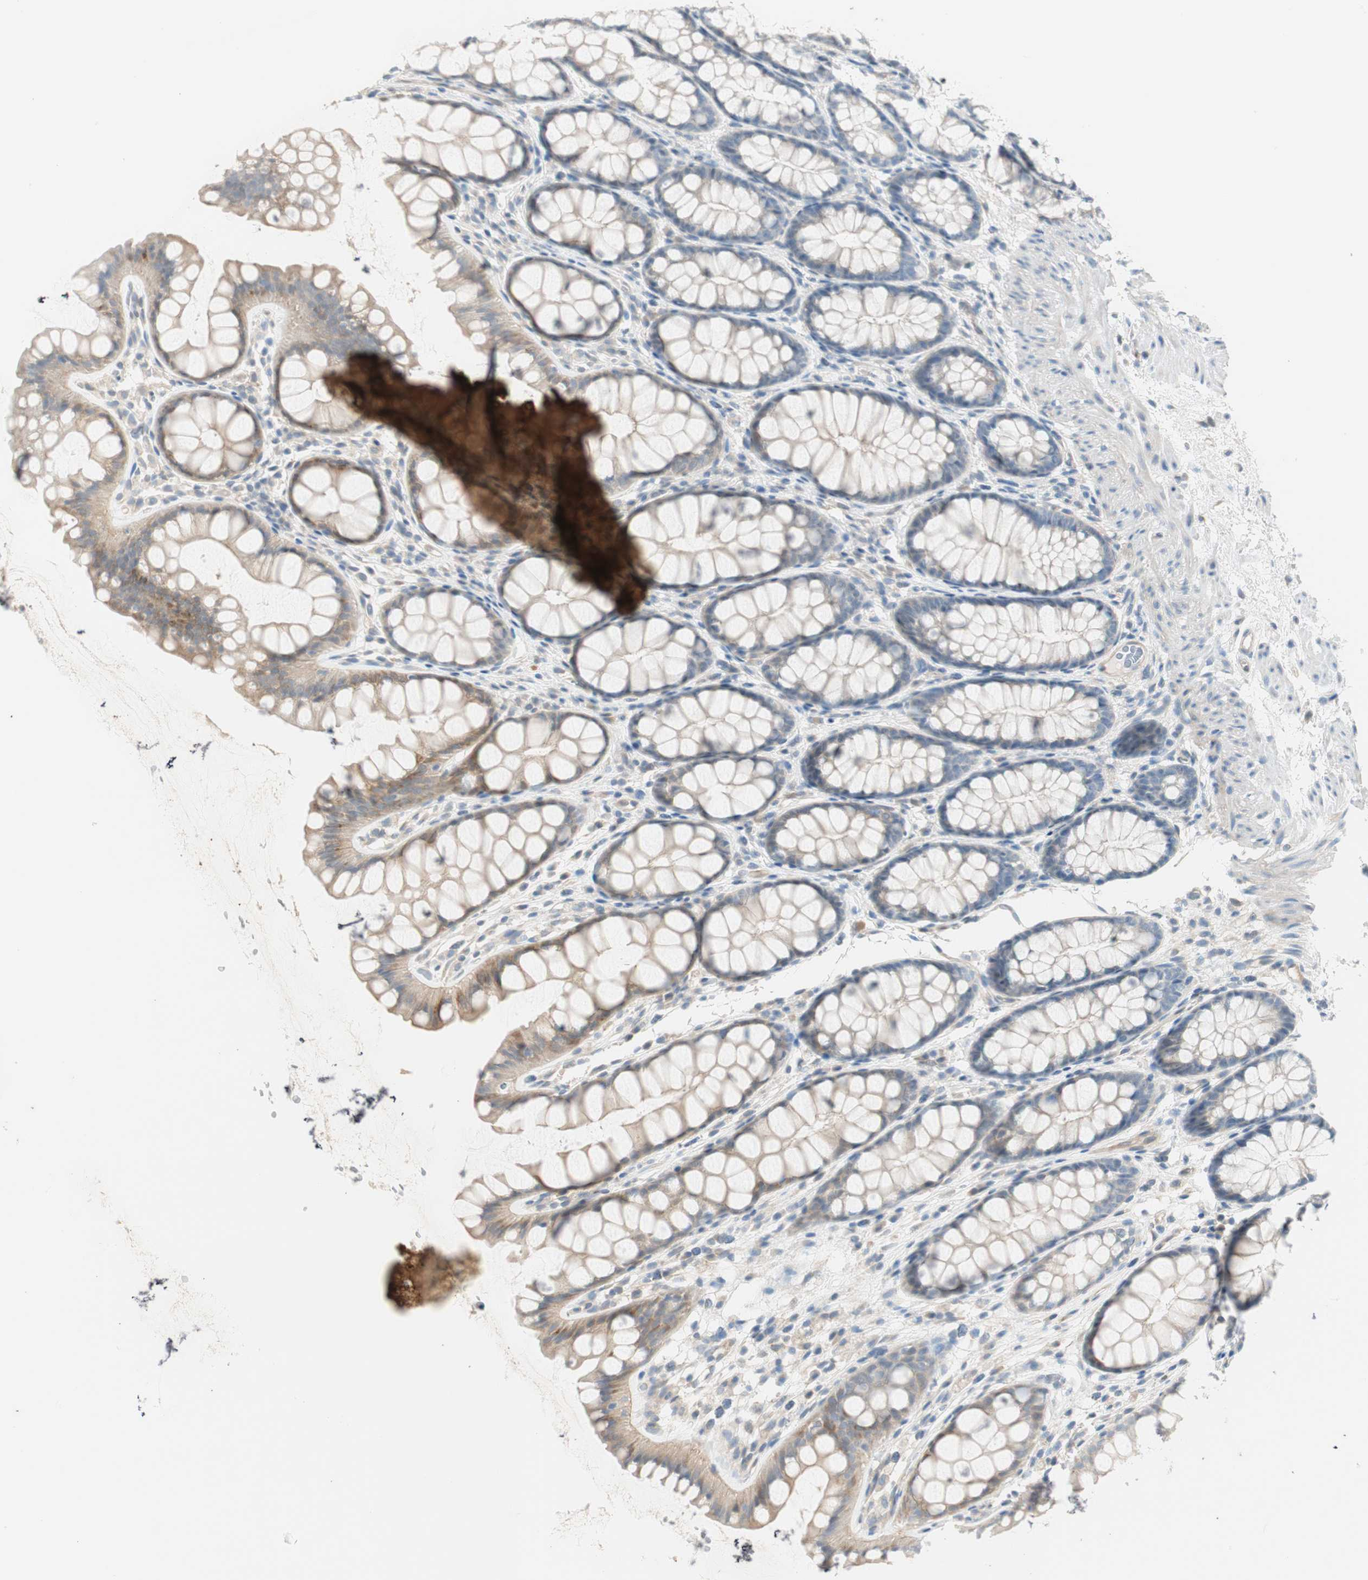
{"staining": {"intensity": "negative", "quantity": "none", "location": "none"}, "tissue": "colon", "cell_type": "Endothelial cells", "image_type": "normal", "snomed": [{"axis": "morphology", "description": "Normal tissue, NOS"}, {"axis": "topography", "description": "Colon"}], "caption": "Human colon stained for a protein using IHC demonstrates no expression in endothelial cells.", "gene": "CDK3", "patient": {"sex": "female", "age": 55}}